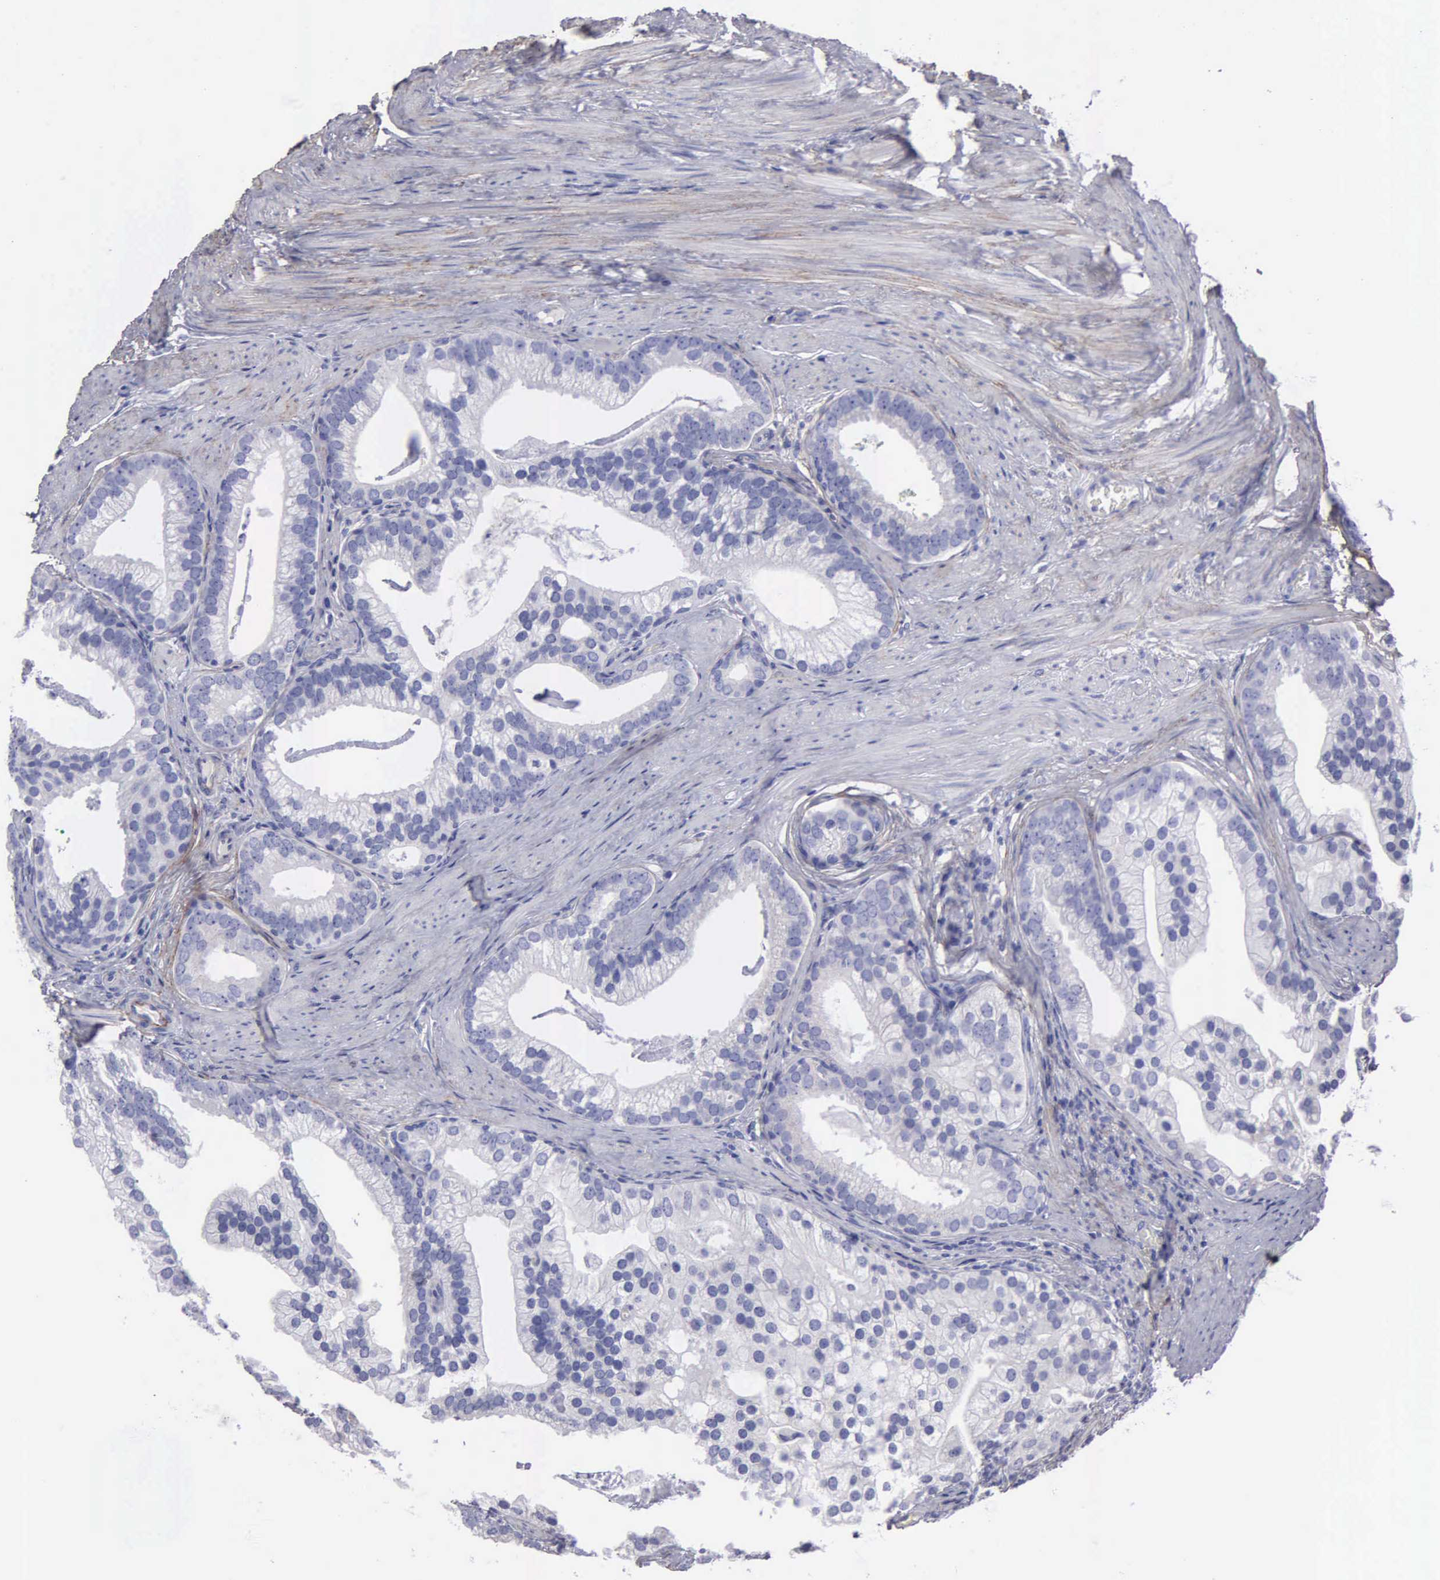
{"staining": {"intensity": "negative", "quantity": "none", "location": "none"}, "tissue": "prostate cancer", "cell_type": "Tumor cells", "image_type": "cancer", "snomed": [{"axis": "morphology", "description": "Adenocarcinoma, Medium grade"}, {"axis": "topography", "description": "Prostate"}], "caption": "Tumor cells show no significant protein positivity in prostate cancer (adenocarcinoma (medium-grade)).", "gene": "FBLN5", "patient": {"sex": "male", "age": 65}}